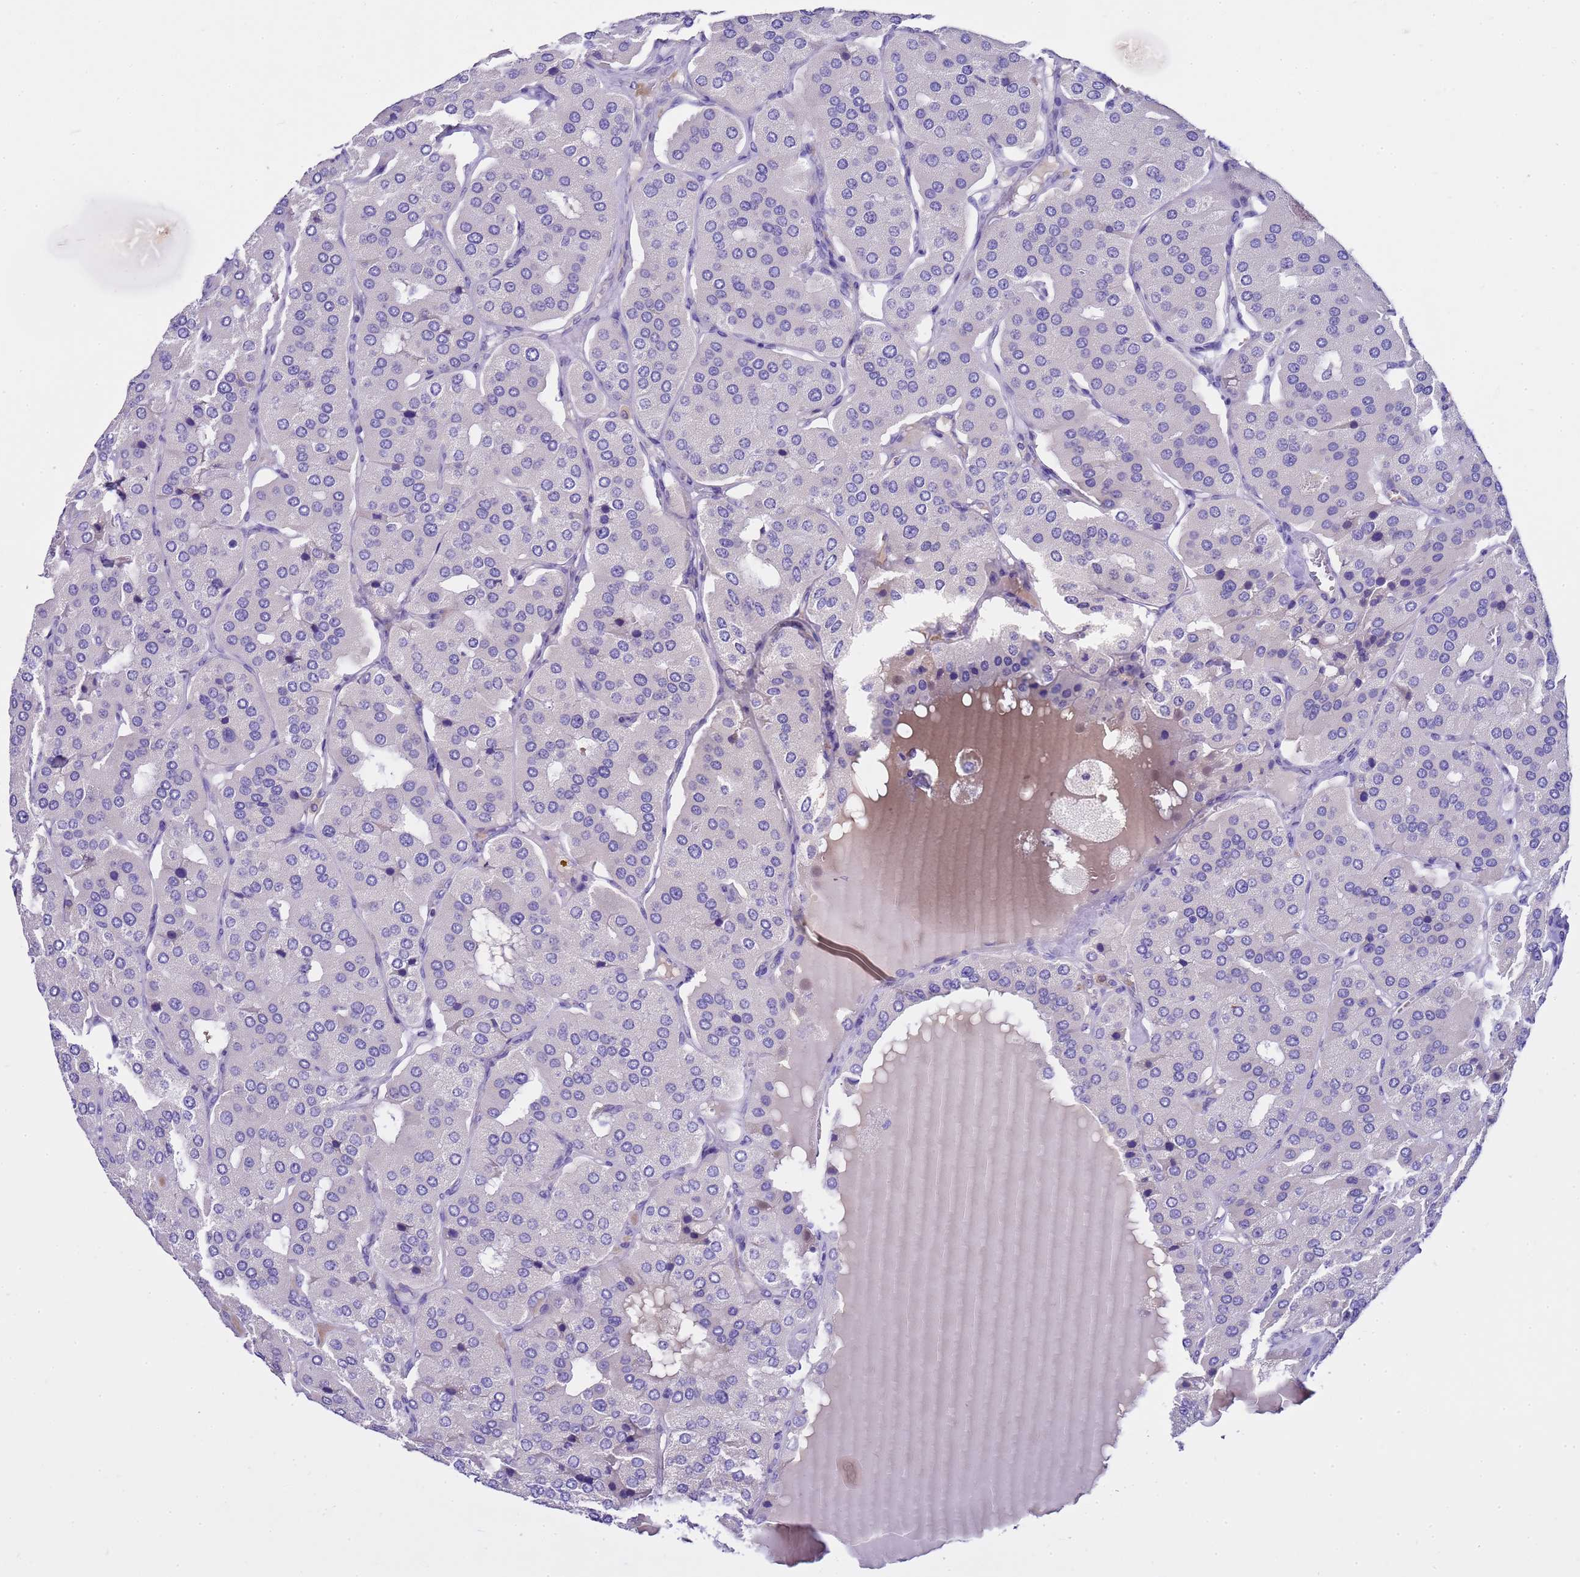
{"staining": {"intensity": "negative", "quantity": "none", "location": "none"}, "tissue": "parathyroid gland", "cell_type": "Glandular cells", "image_type": "normal", "snomed": [{"axis": "morphology", "description": "Normal tissue, NOS"}, {"axis": "morphology", "description": "Adenoma, NOS"}, {"axis": "topography", "description": "Parathyroid gland"}], "caption": "Immunohistochemical staining of normal human parathyroid gland shows no significant expression in glandular cells.", "gene": "RIPPLY2", "patient": {"sex": "female", "age": 86}}